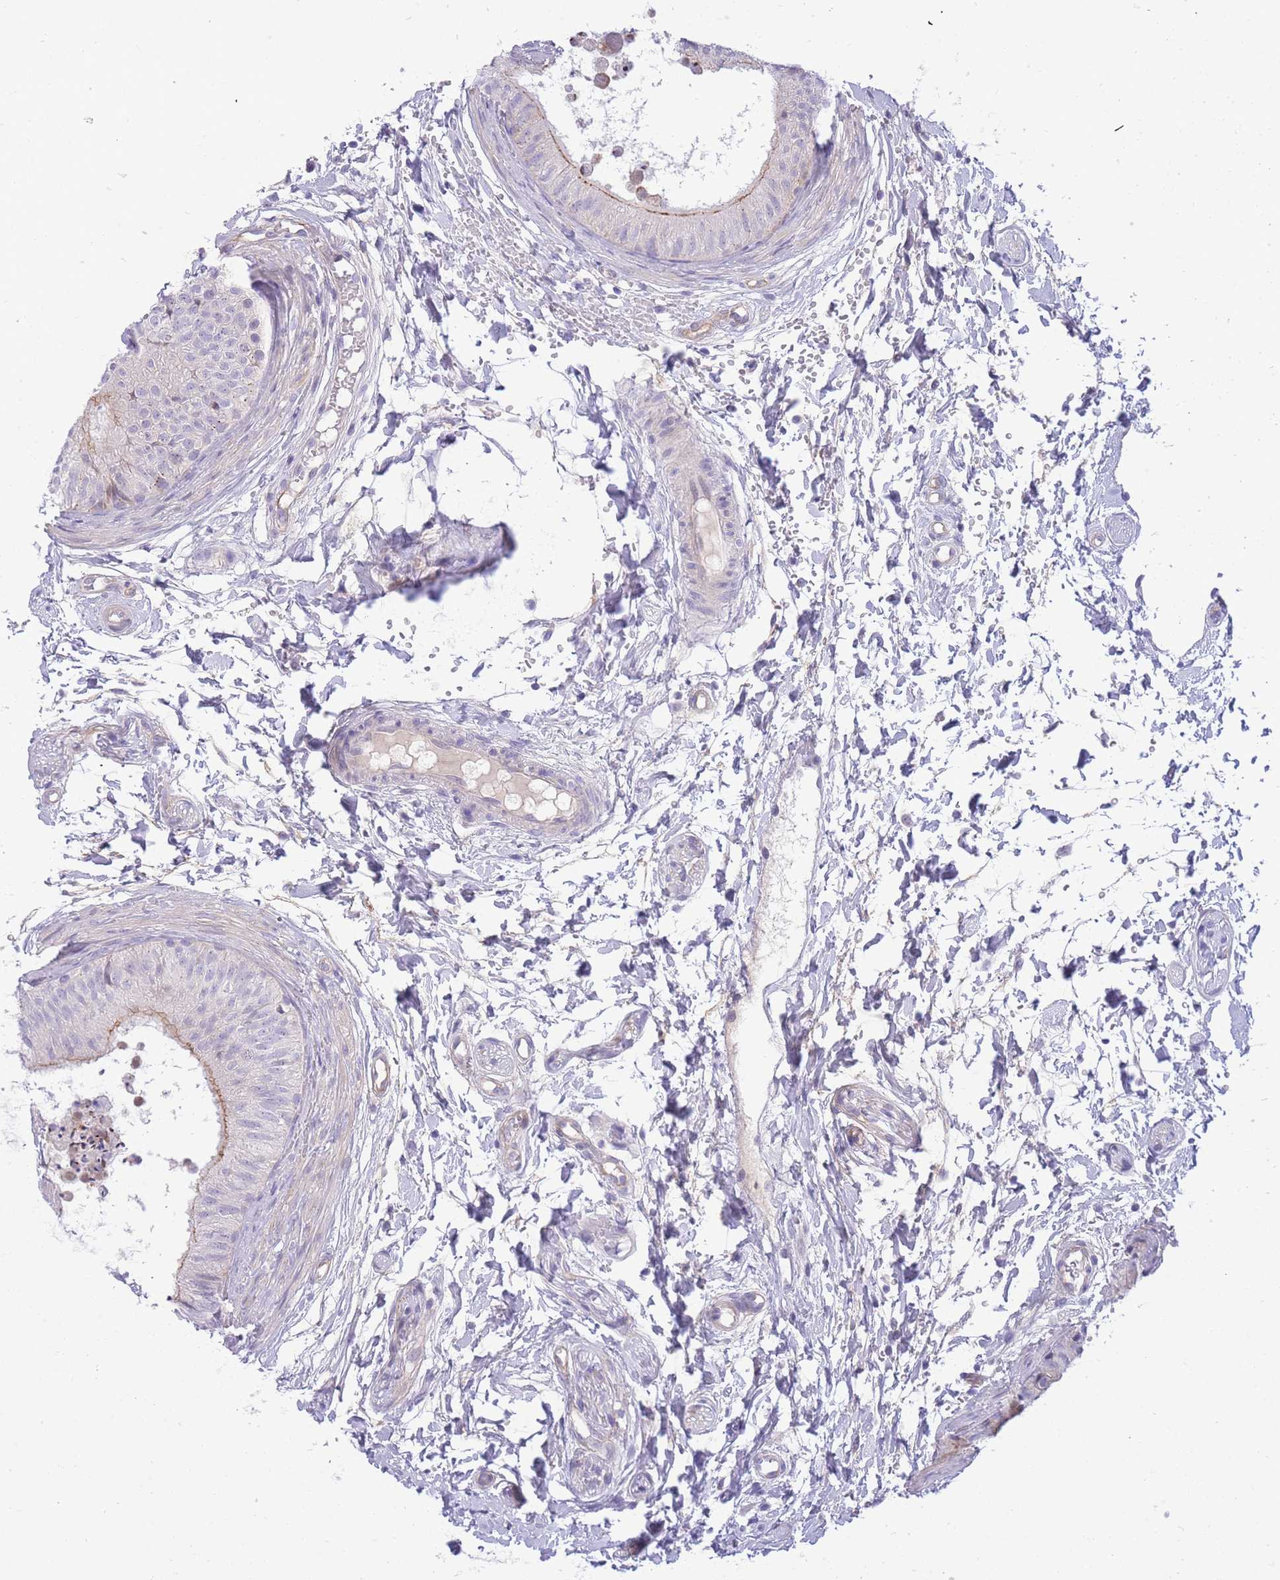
{"staining": {"intensity": "strong", "quantity": "<25%", "location": "cytoplasmic/membranous"}, "tissue": "epididymis", "cell_type": "Glandular cells", "image_type": "normal", "snomed": [{"axis": "morphology", "description": "Normal tissue, NOS"}, {"axis": "topography", "description": "Epididymis"}], "caption": "Brown immunohistochemical staining in unremarkable human epididymis demonstrates strong cytoplasmic/membranous positivity in about <25% of glandular cells. The protein of interest is shown in brown color, while the nuclei are stained blue.", "gene": "PRR23A", "patient": {"sex": "male", "age": 15}}